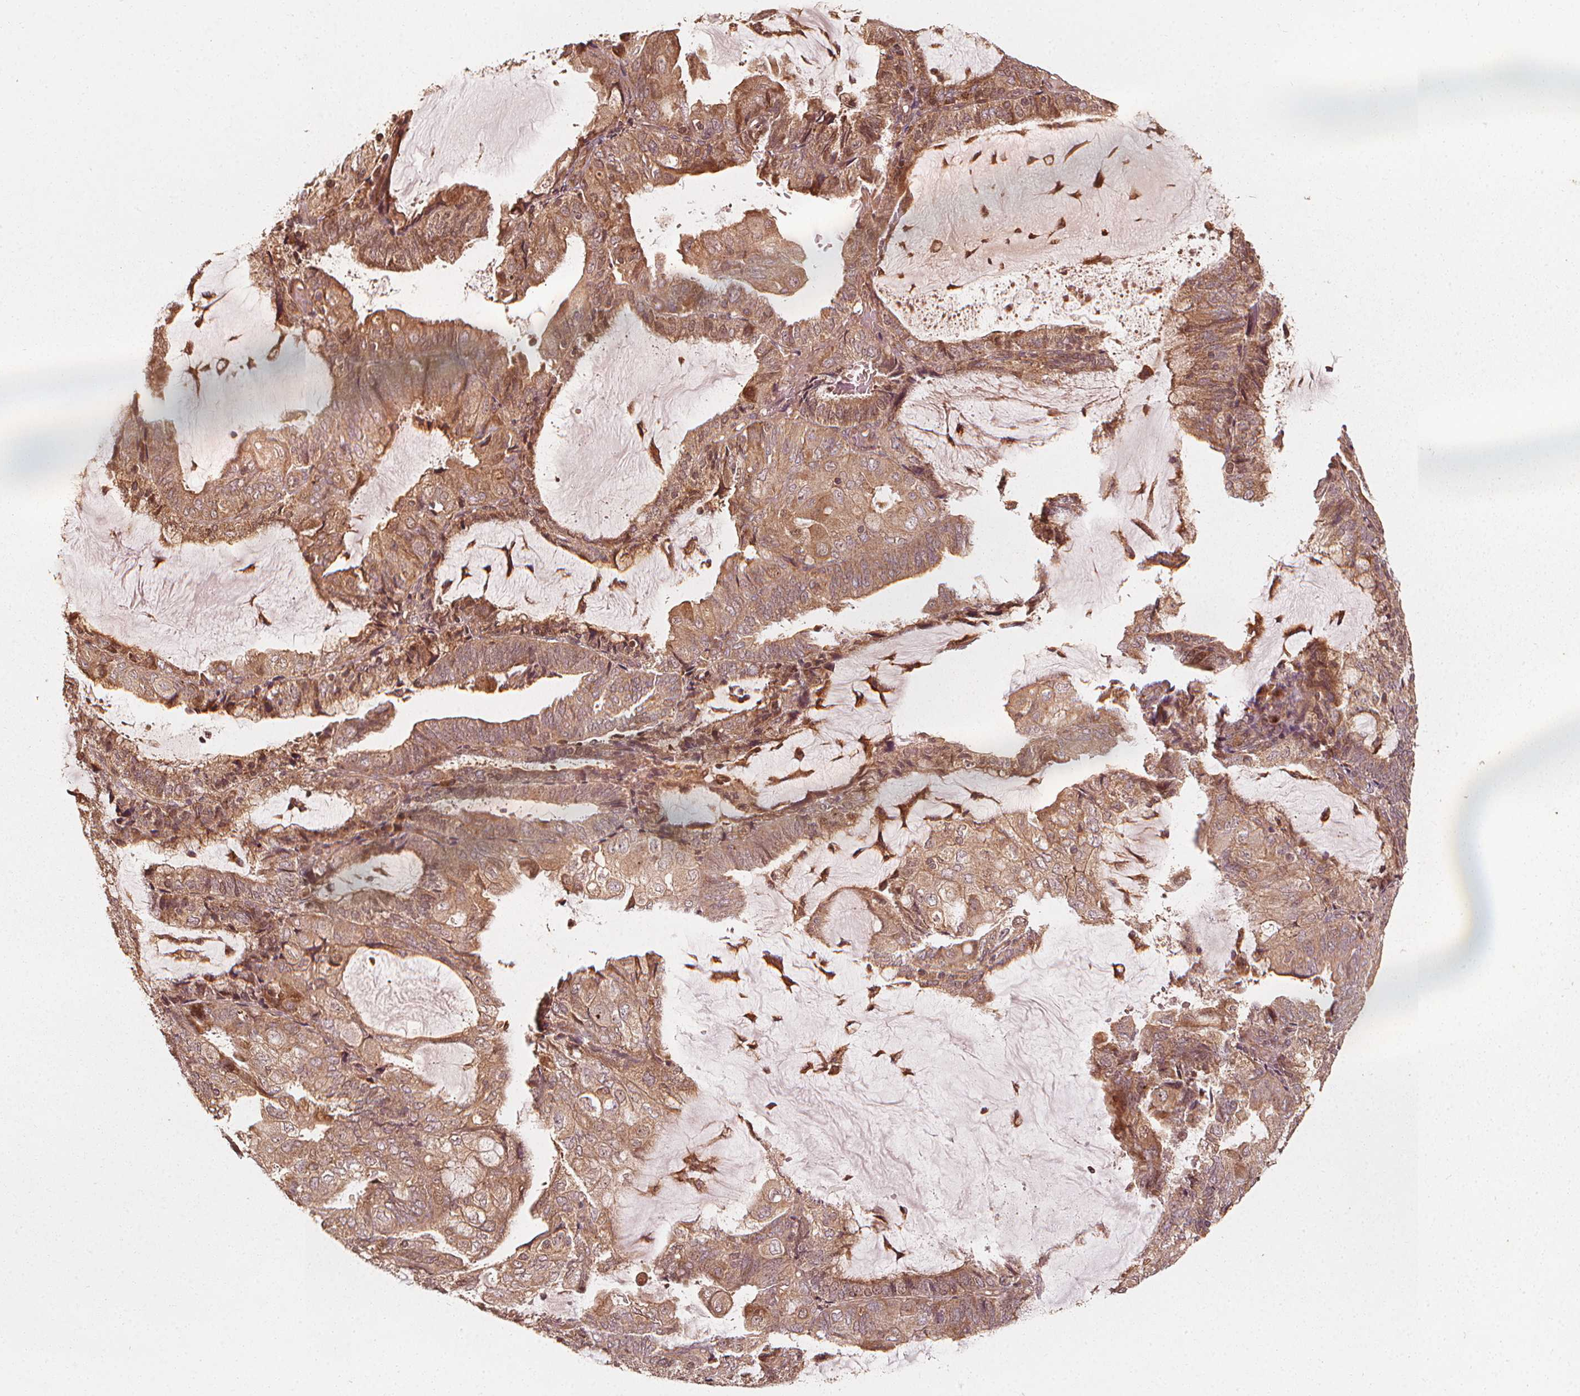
{"staining": {"intensity": "moderate", "quantity": ">75%", "location": "cytoplasmic/membranous"}, "tissue": "endometrial cancer", "cell_type": "Tumor cells", "image_type": "cancer", "snomed": [{"axis": "morphology", "description": "Adenocarcinoma, NOS"}, {"axis": "topography", "description": "Endometrium"}], "caption": "Immunohistochemical staining of endometrial adenocarcinoma displays medium levels of moderate cytoplasmic/membranous expression in approximately >75% of tumor cells.", "gene": "NPC1", "patient": {"sex": "female", "age": 81}}